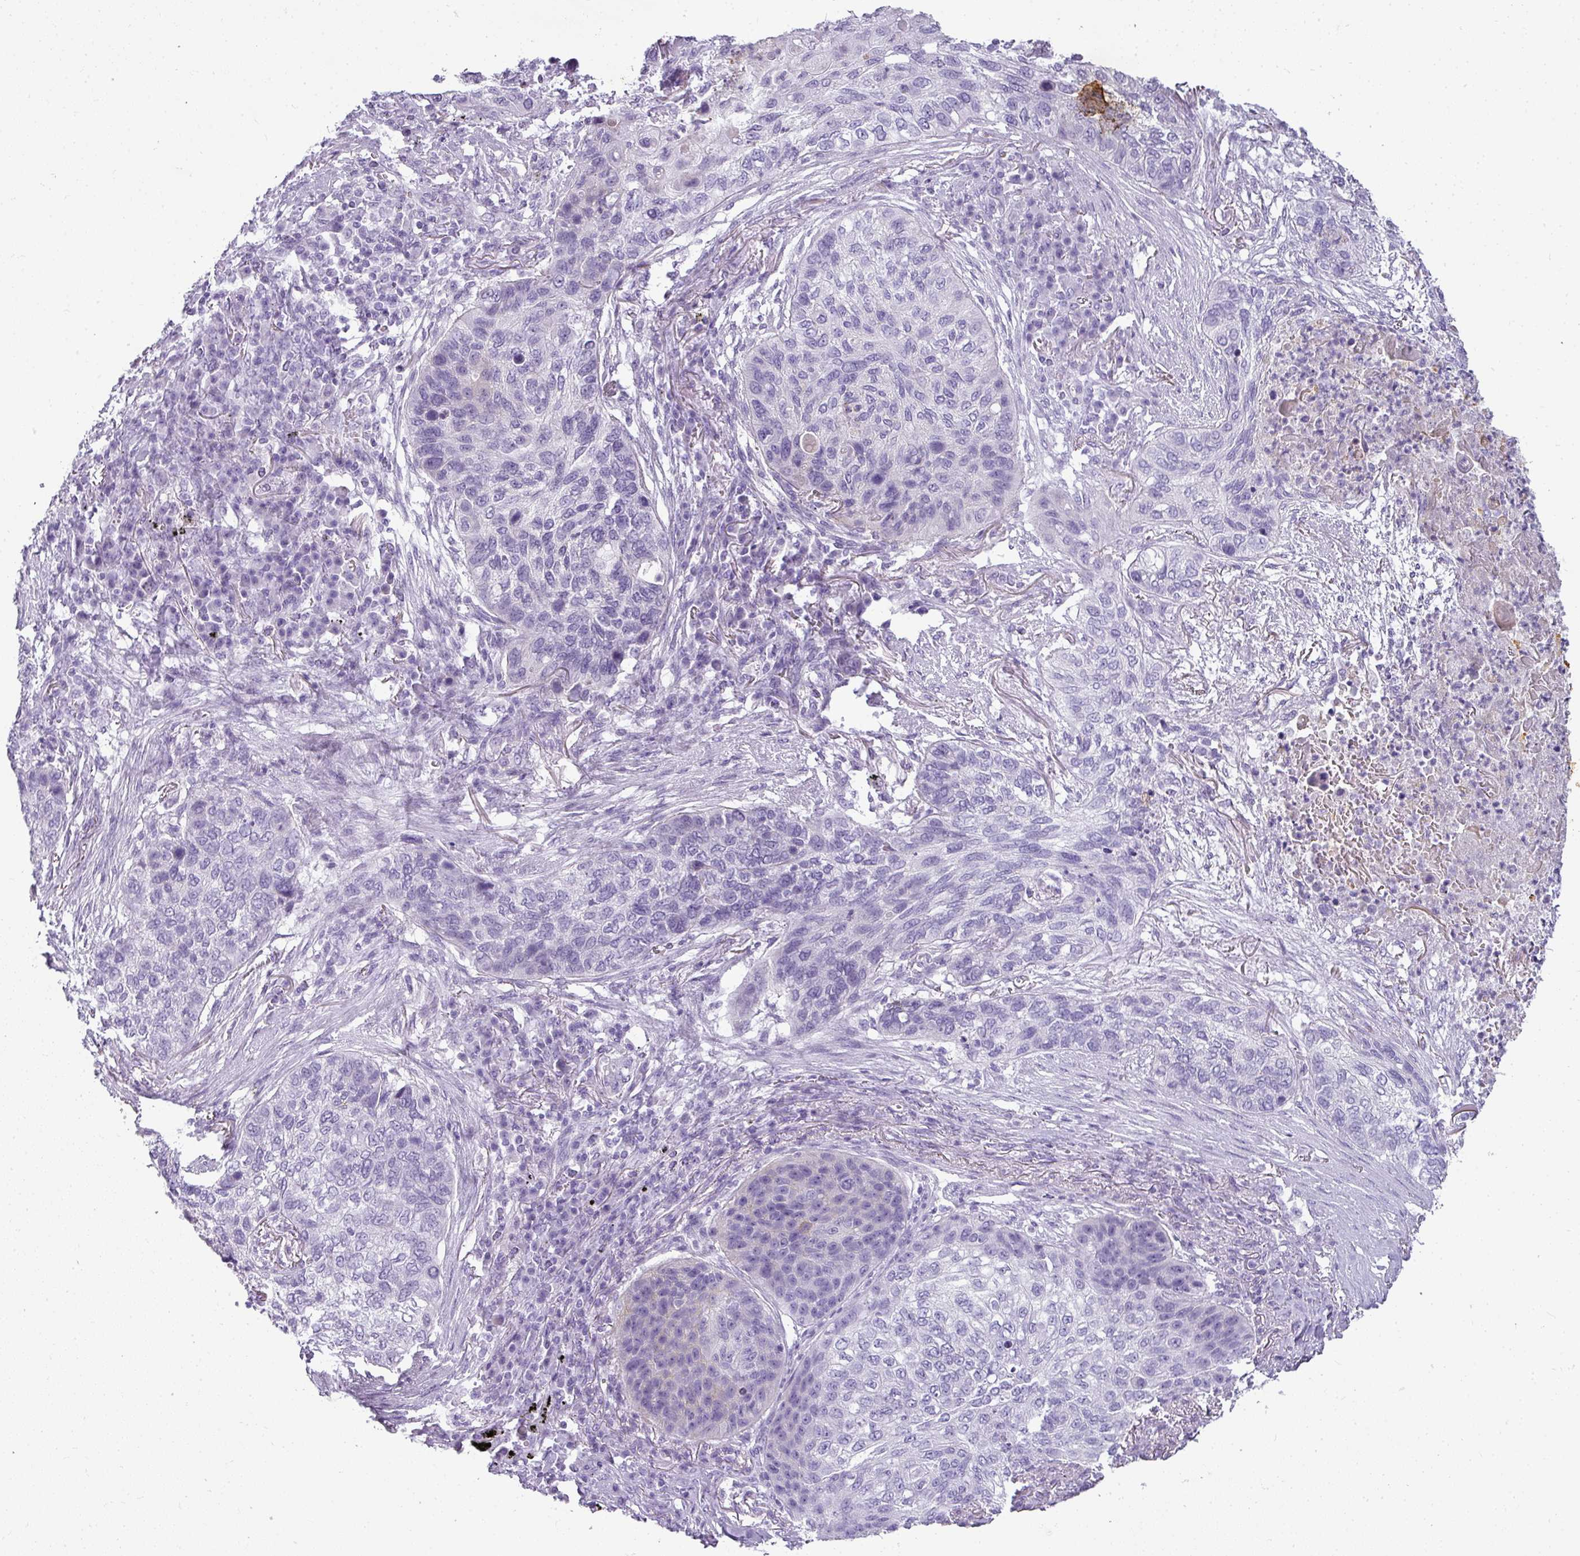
{"staining": {"intensity": "negative", "quantity": "none", "location": "none"}, "tissue": "lung cancer", "cell_type": "Tumor cells", "image_type": "cancer", "snomed": [{"axis": "morphology", "description": "Squamous cell carcinoma, NOS"}, {"axis": "topography", "description": "Lung"}], "caption": "Image shows no significant protein staining in tumor cells of lung cancer (squamous cell carcinoma).", "gene": "RBMY1F", "patient": {"sex": "female", "age": 63}}